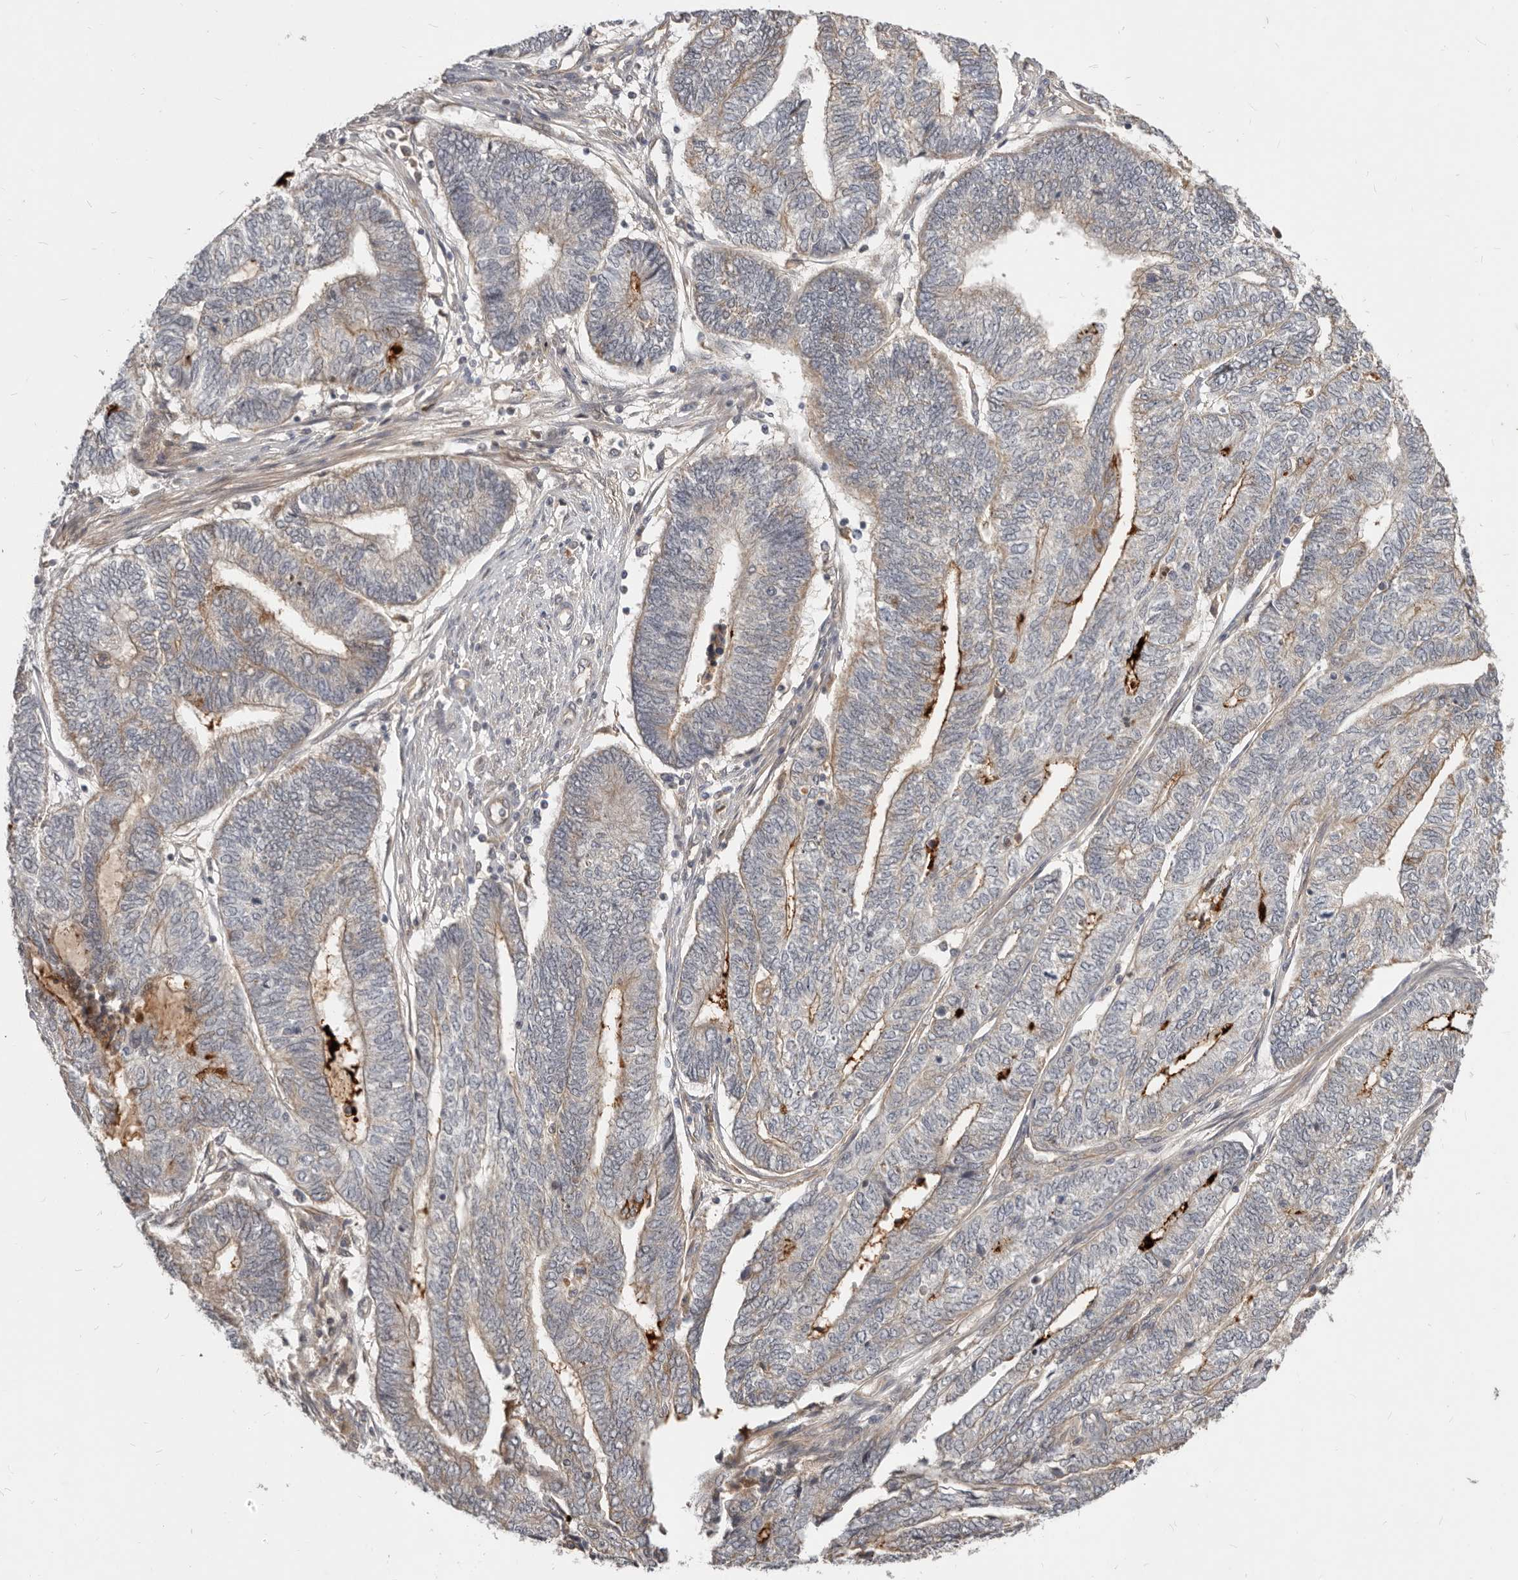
{"staining": {"intensity": "weak", "quantity": "25%-75%", "location": "cytoplasmic/membranous"}, "tissue": "endometrial cancer", "cell_type": "Tumor cells", "image_type": "cancer", "snomed": [{"axis": "morphology", "description": "Adenocarcinoma, NOS"}, {"axis": "topography", "description": "Uterus"}, {"axis": "topography", "description": "Endometrium"}], "caption": "Adenocarcinoma (endometrial) was stained to show a protein in brown. There is low levels of weak cytoplasmic/membranous expression in approximately 25%-75% of tumor cells. (DAB IHC with brightfield microscopy, high magnification).", "gene": "MICALL2", "patient": {"sex": "female", "age": 70}}